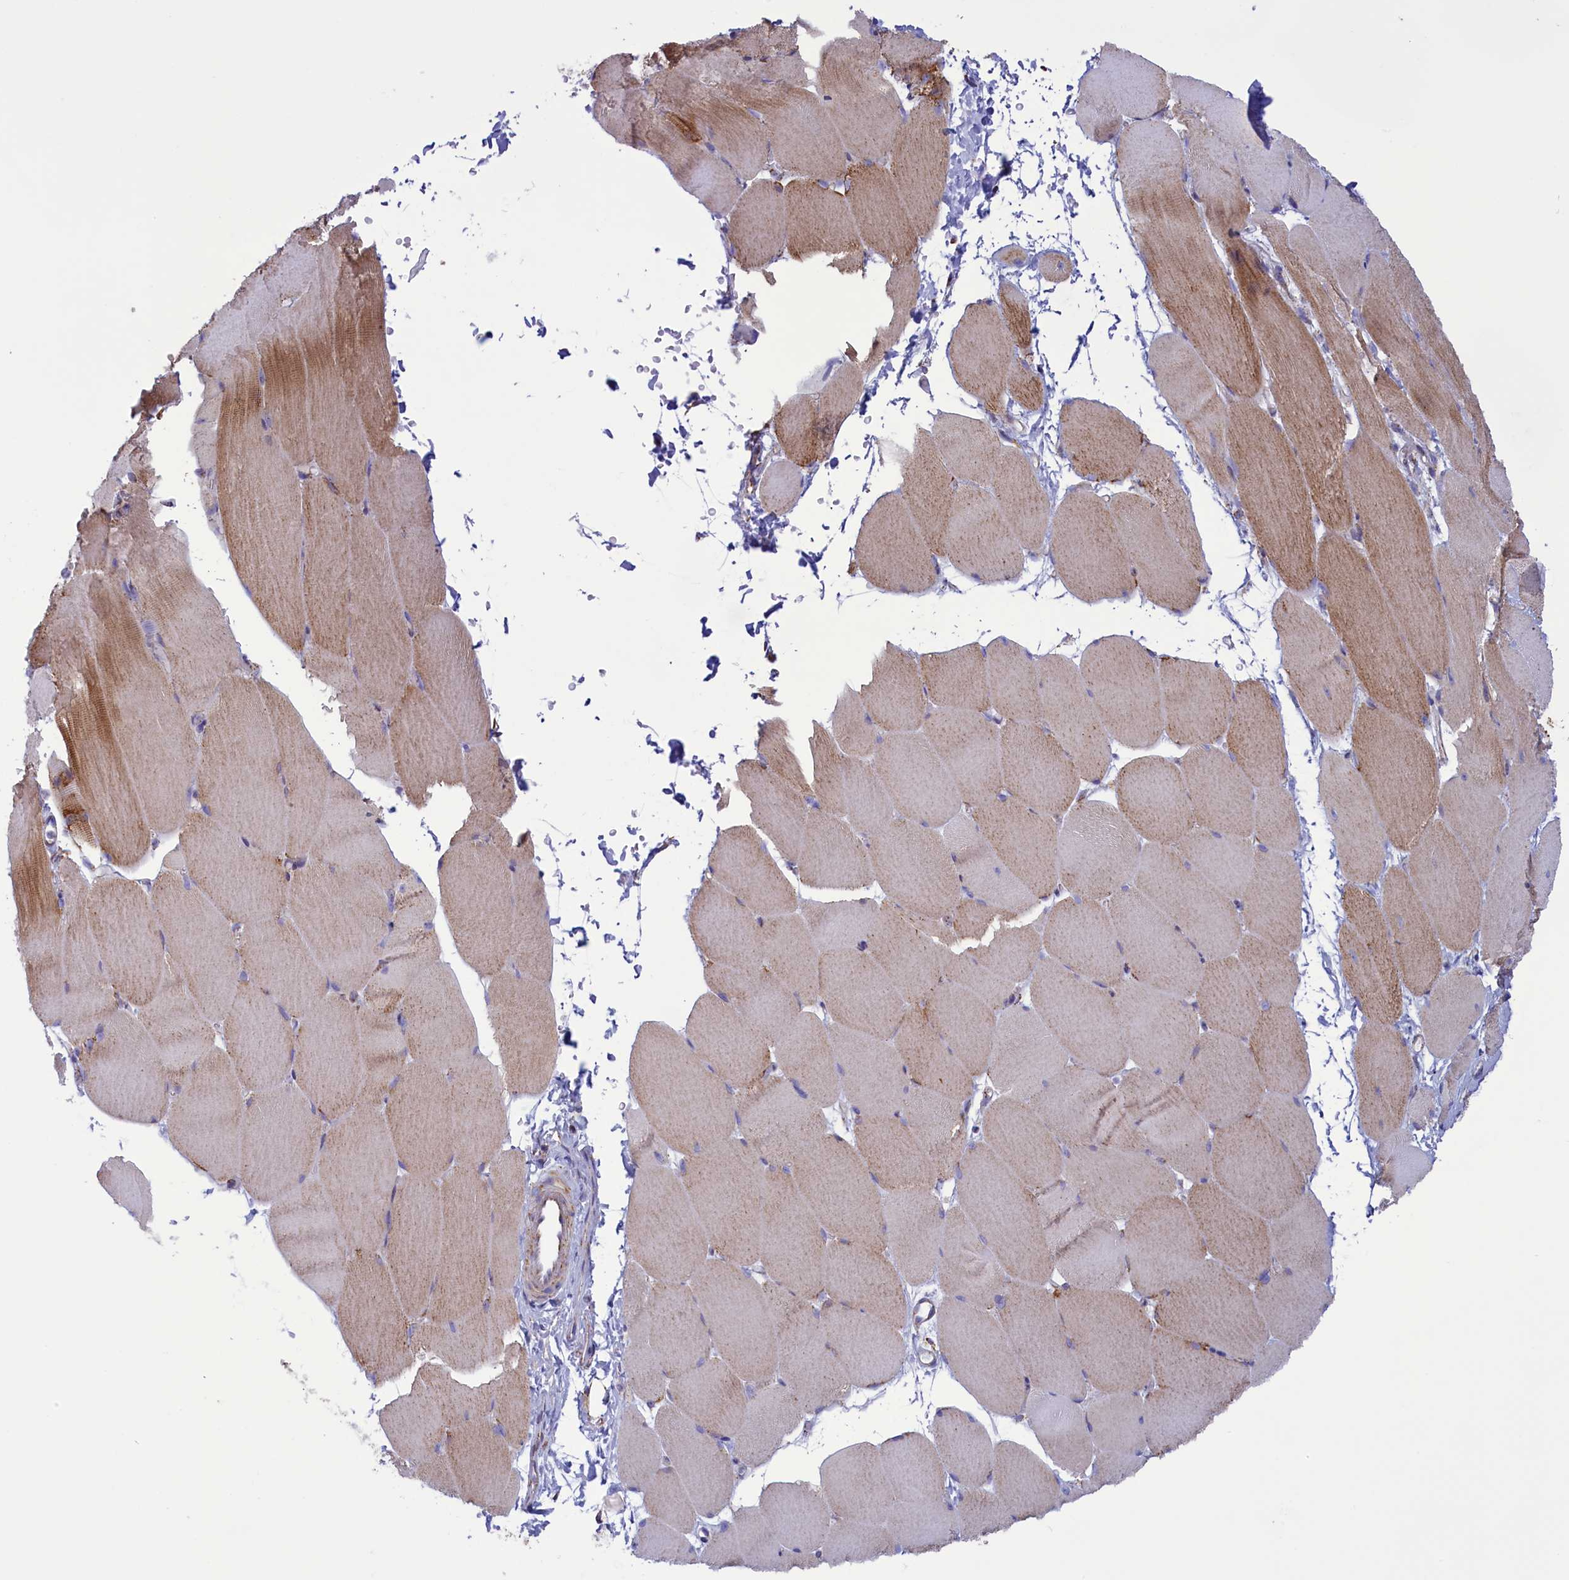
{"staining": {"intensity": "moderate", "quantity": "25%-75%", "location": "cytoplasmic/membranous"}, "tissue": "skeletal muscle", "cell_type": "Myocytes", "image_type": "normal", "snomed": [{"axis": "morphology", "description": "Normal tissue, NOS"}, {"axis": "topography", "description": "Skeletal muscle"}, {"axis": "topography", "description": "Parathyroid gland"}], "caption": "High-power microscopy captured an immunohistochemistry (IHC) histopathology image of benign skeletal muscle, revealing moderate cytoplasmic/membranous staining in about 25%-75% of myocytes. The protein is shown in brown color, while the nuclei are stained blue.", "gene": "ISOC2", "patient": {"sex": "female", "age": 37}}